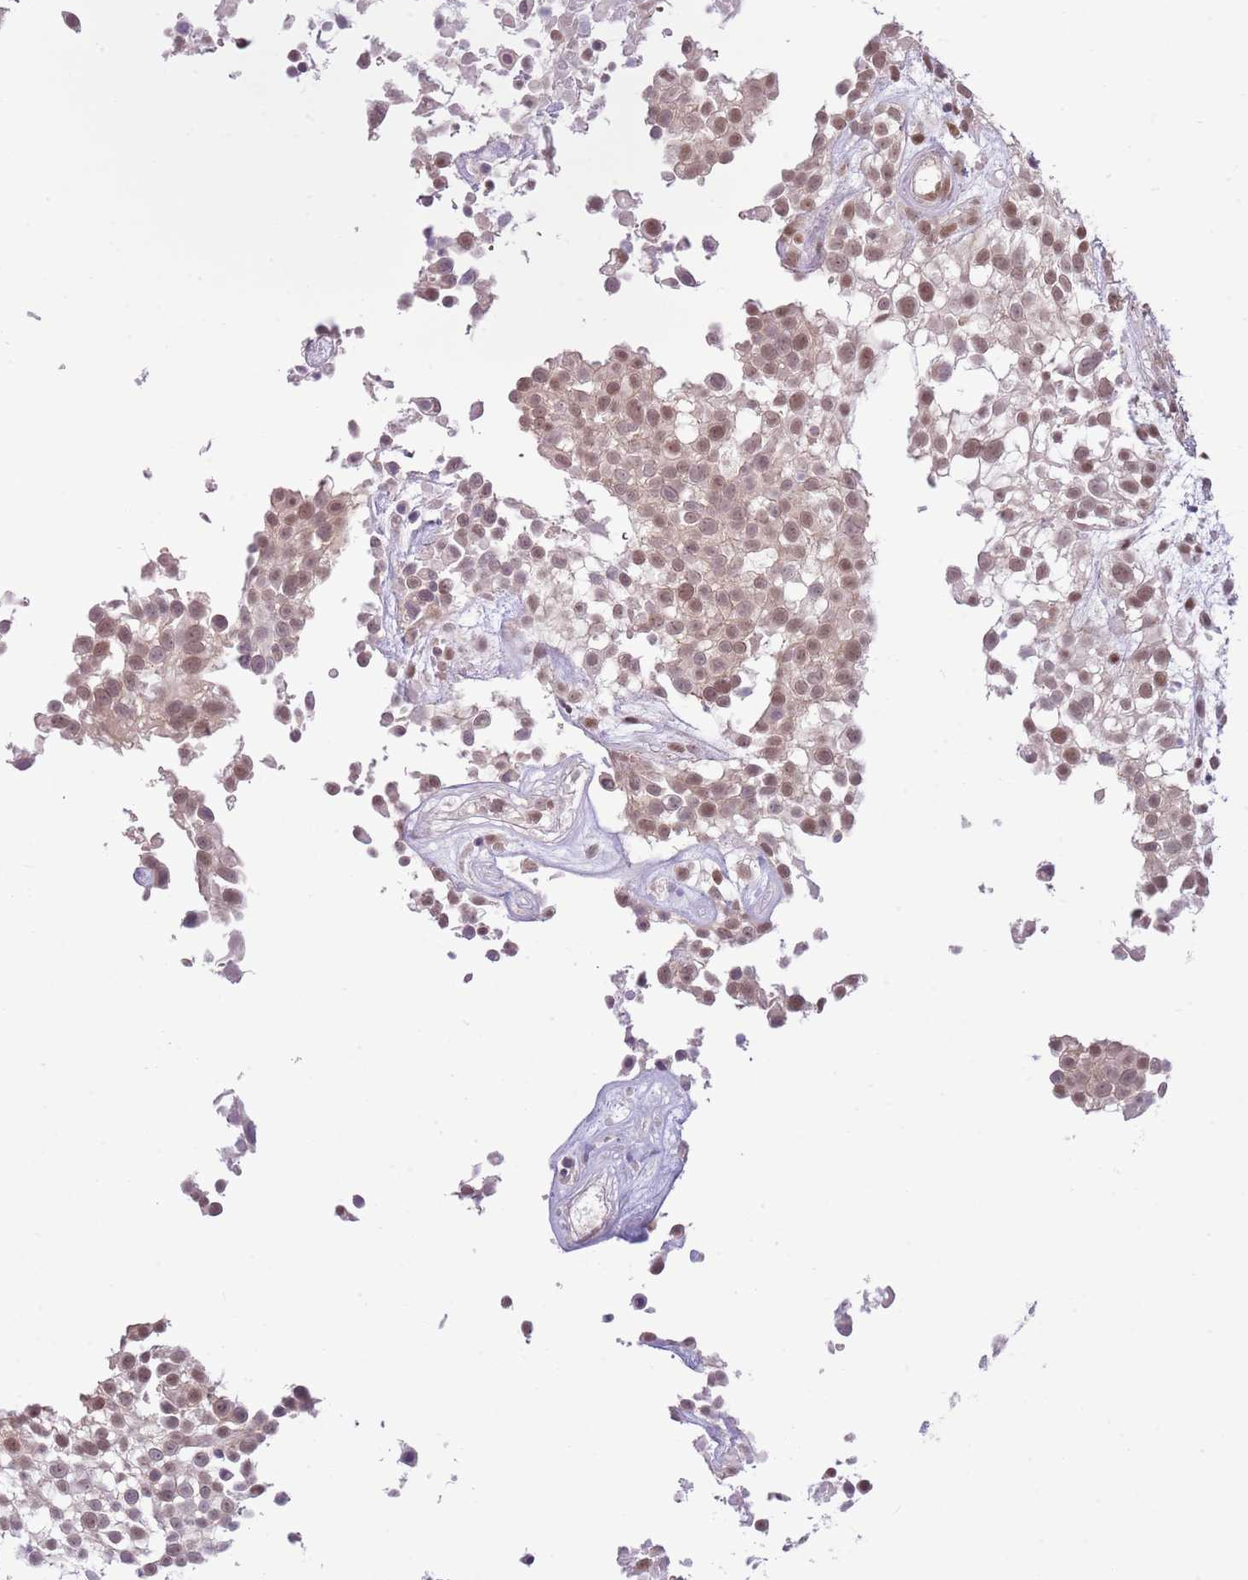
{"staining": {"intensity": "moderate", "quantity": ">75%", "location": "nuclear"}, "tissue": "urothelial cancer", "cell_type": "Tumor cells", "image_type": "cancer", "snomed": [{"axis": "morphology", "description": "Urothelial carcinoma, High grade"}, {"axis": "topography", "description": "Urinary bladder"}], "caption": "About >75% of tumor cells in human urothelial cancer exhibit moderate nuclear protein positivity as visualized by brown immunohistochemical staining.", "gene": "TM2D1", "patient": {"sex": "male", "age": 56}}